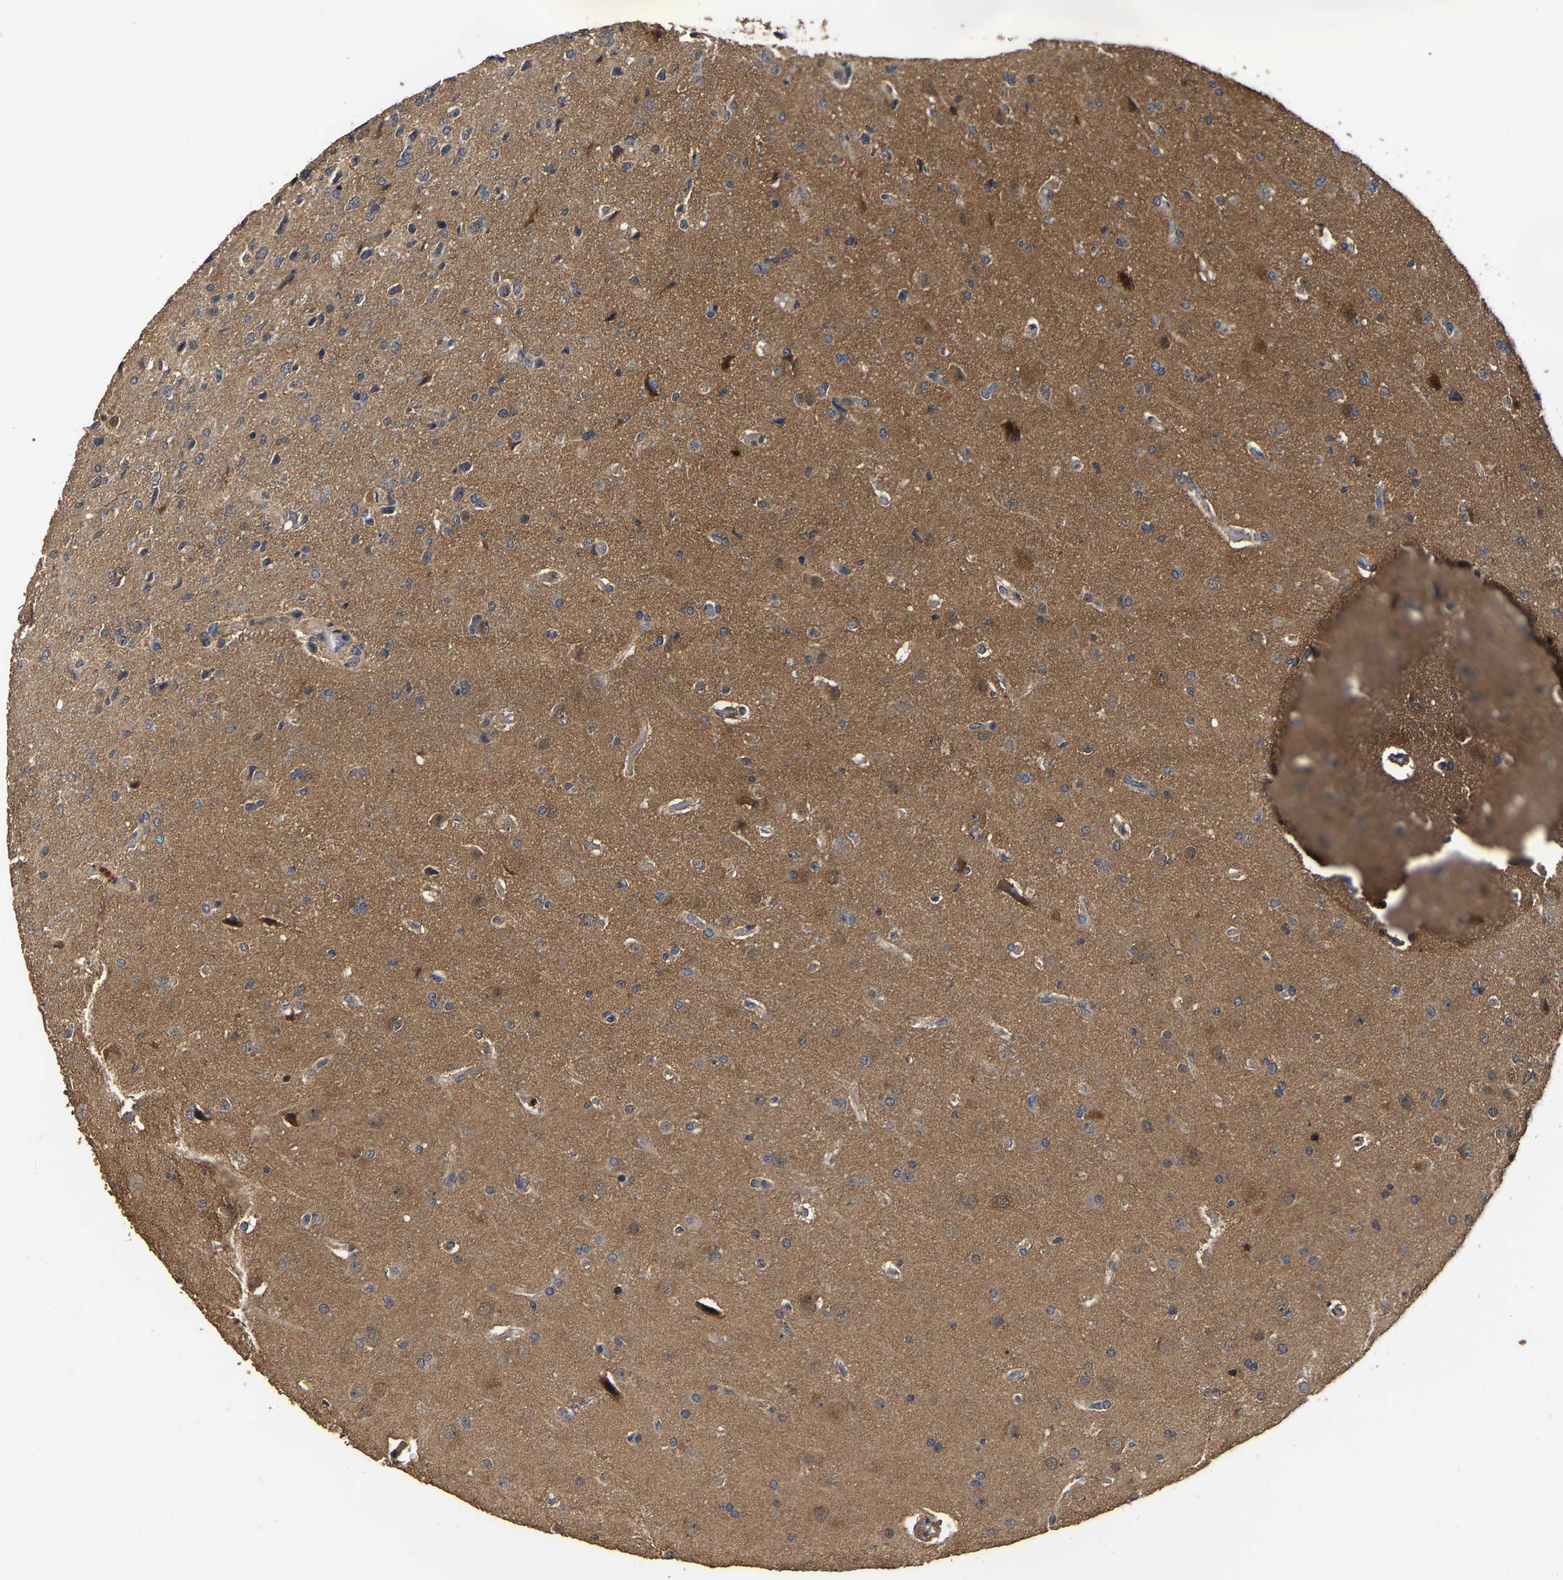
{"staining": {"intensity": "moderate", "quantity": ">75%", "location": "cytoplasmic/membranous"}, "tissue": "glioma", "cell_type": "Tumor cells", "image_type": "cancer", "snomed": [{"axis": "morphology", "description": "Glioma, malignant, High grade"}, {"axis": "topography", "description": "Brain"}], "caption": "Approximately >75% of tumor cells in high-grade glioma (malignant) exhibit moderate cytoplasmic/membranous protein expression as visualized by brown immunohistochemical staining.", "gene": "STK32C", "patient": {"sex": "female", "age": 58}}